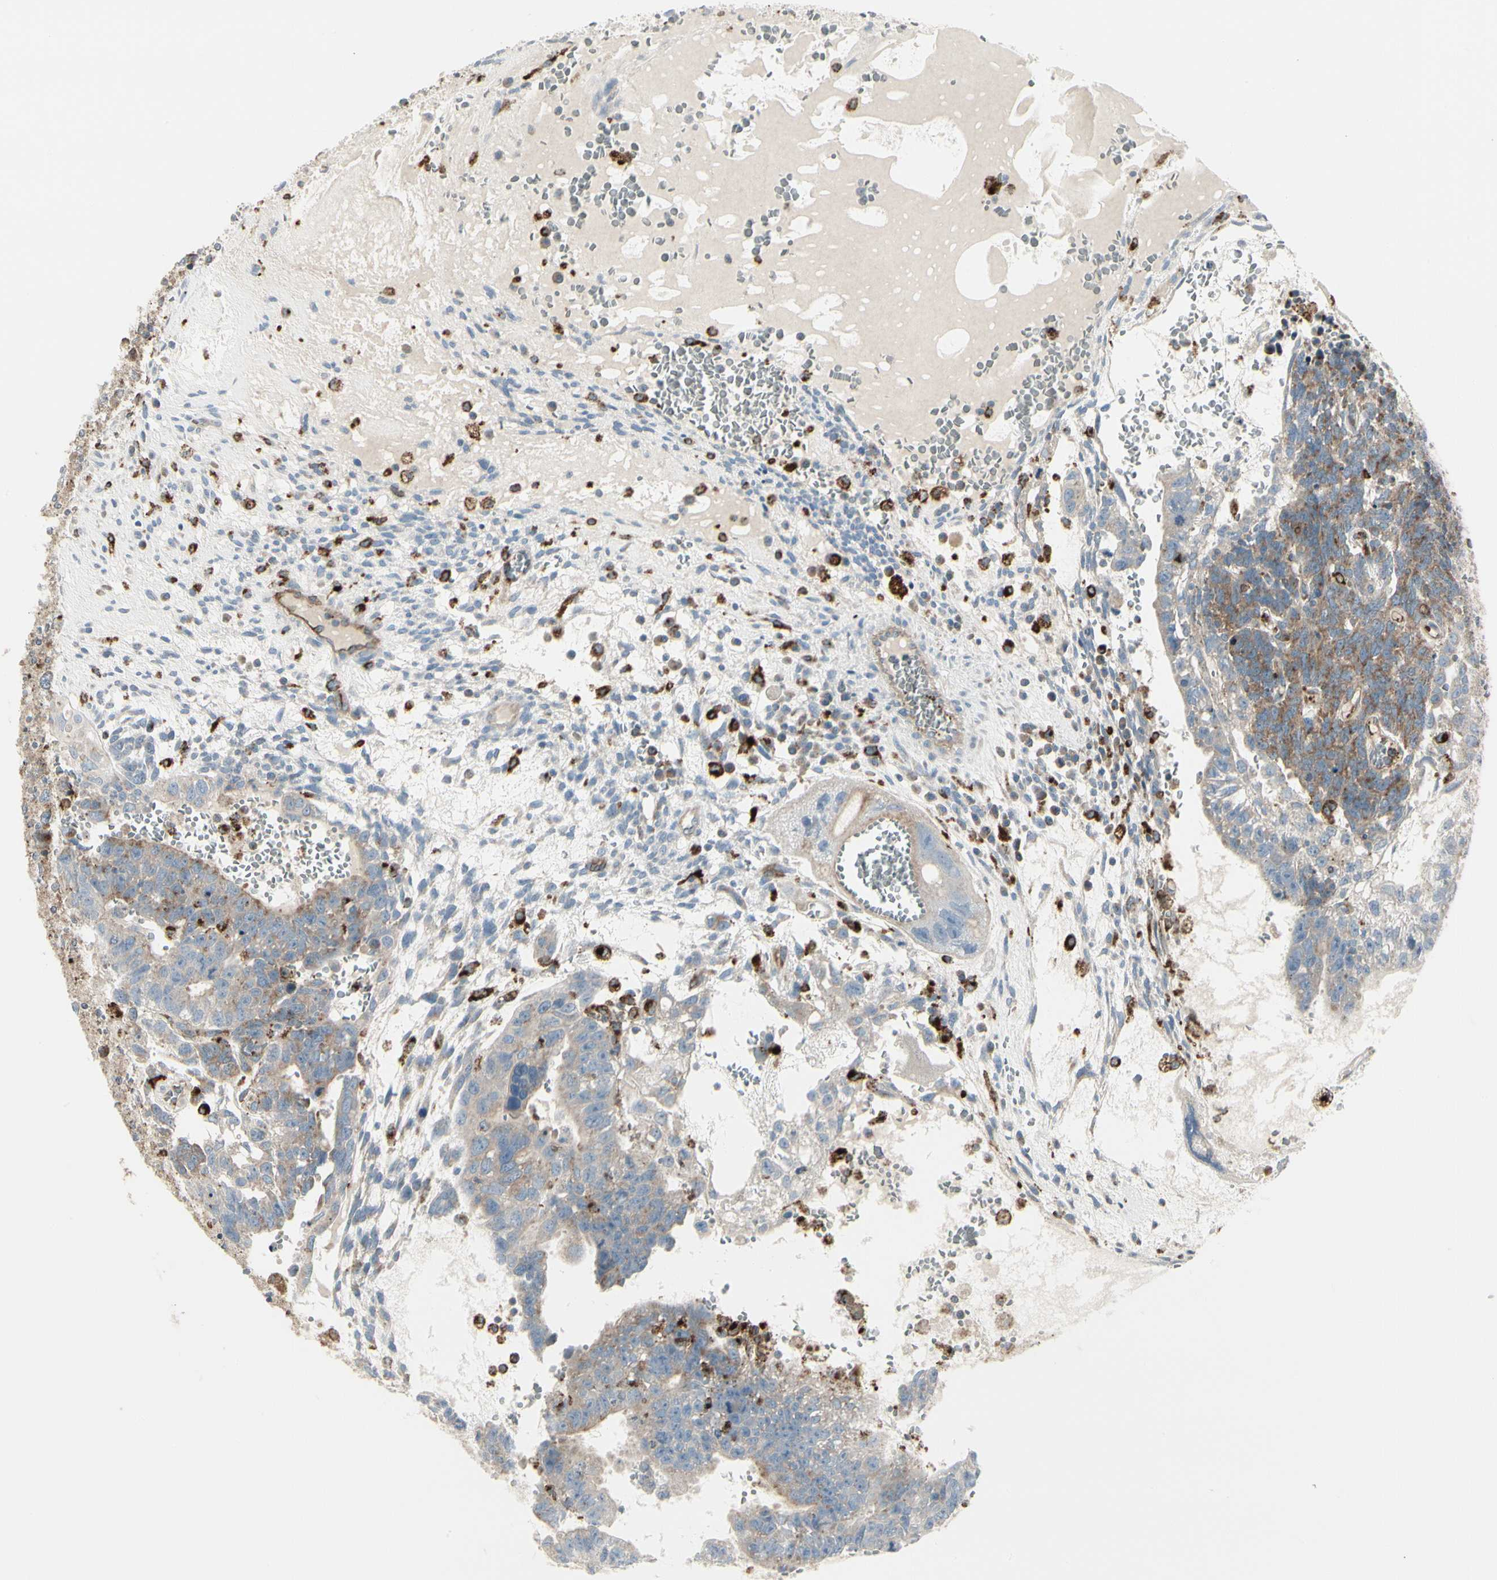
{"staining": {"intensity": "moderate", "quantity": "<25%", "location": "cytoplasmic/membranous"}, "tissue": "testis cancer", "cell_type": "Tumor cells", "image_type": "cancer", "snomed": [{"axis": "morphology", "description": "Seminoma, NOS"}, {"axis": "morphology", "description": "Carcinoma, Embryonal, NOS"}, {"axis": "topography", "description": "Testis"}], "caption": "Protein expression analysis of testis cancer (seminoma) demonstrates moderate cytoplasmic/membranous positivity in about <25% of tumor cells. (brown staining indicates protein expression, while blue staining denotes nuclei).", "gene": "ATP6V1B2", "patient": {"sex": "male", "age": 52}}